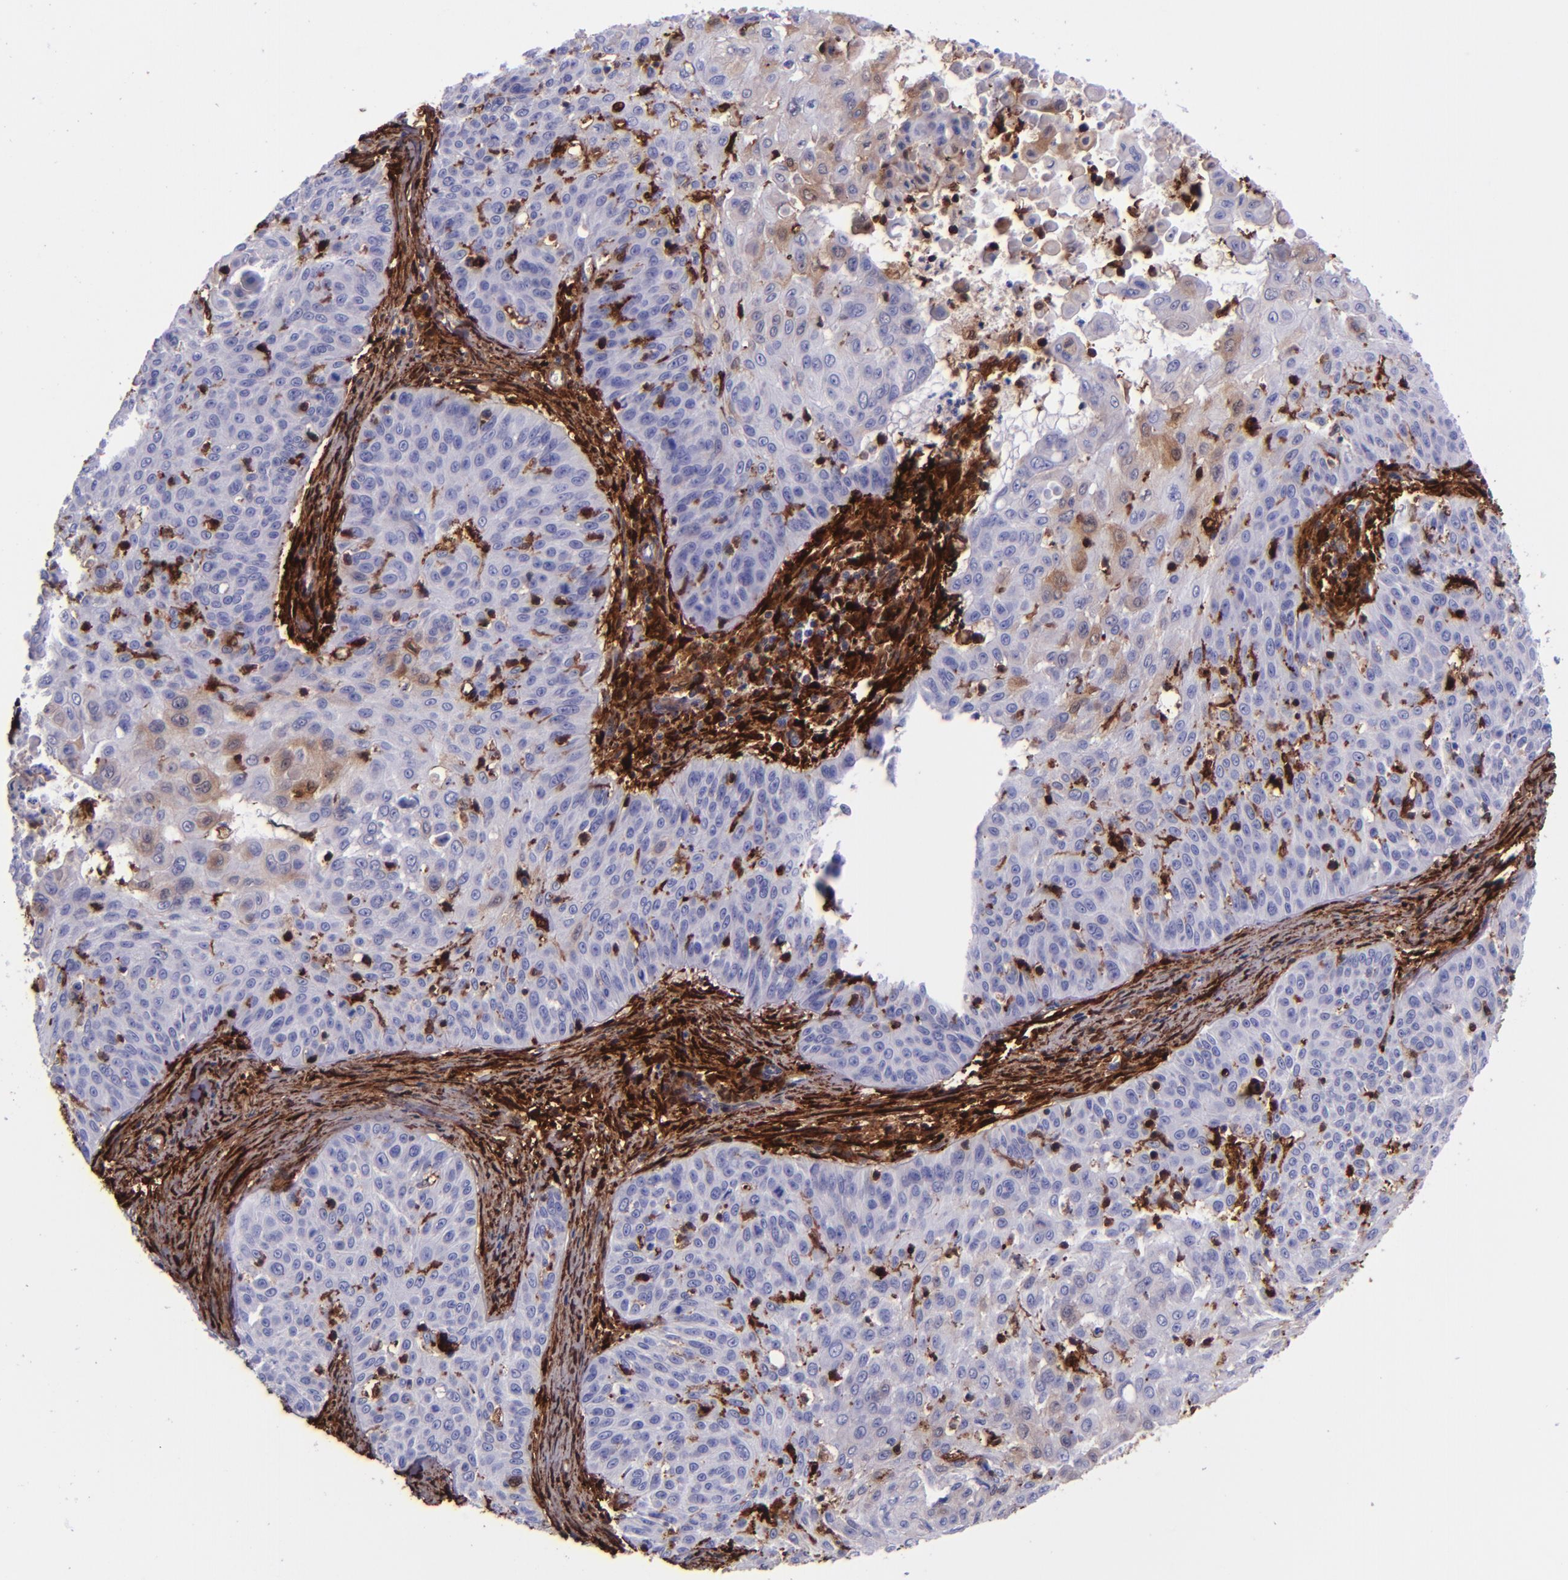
{"staining": {"intensity": "weak", "quantity": "<25%", "location": "cytoplasmic/membranous"}, "tissue": "skin cancer", "cell_type": "Tumor cells", "image_type": "cancer", "snomed": [{"axis": "morphology", "description": "Squamous cell carcinoma, NOS"}, {"axis": "topography", "description": "Skin"}], "caption": "This is an immunohistochemistry (IHC) photomicrograph of human skin cancer (squamous cell carcinoma). There is no positivity in tumor cells.", "gene": "LGALS1", "patient": {"sex": "male", "age": 82}}